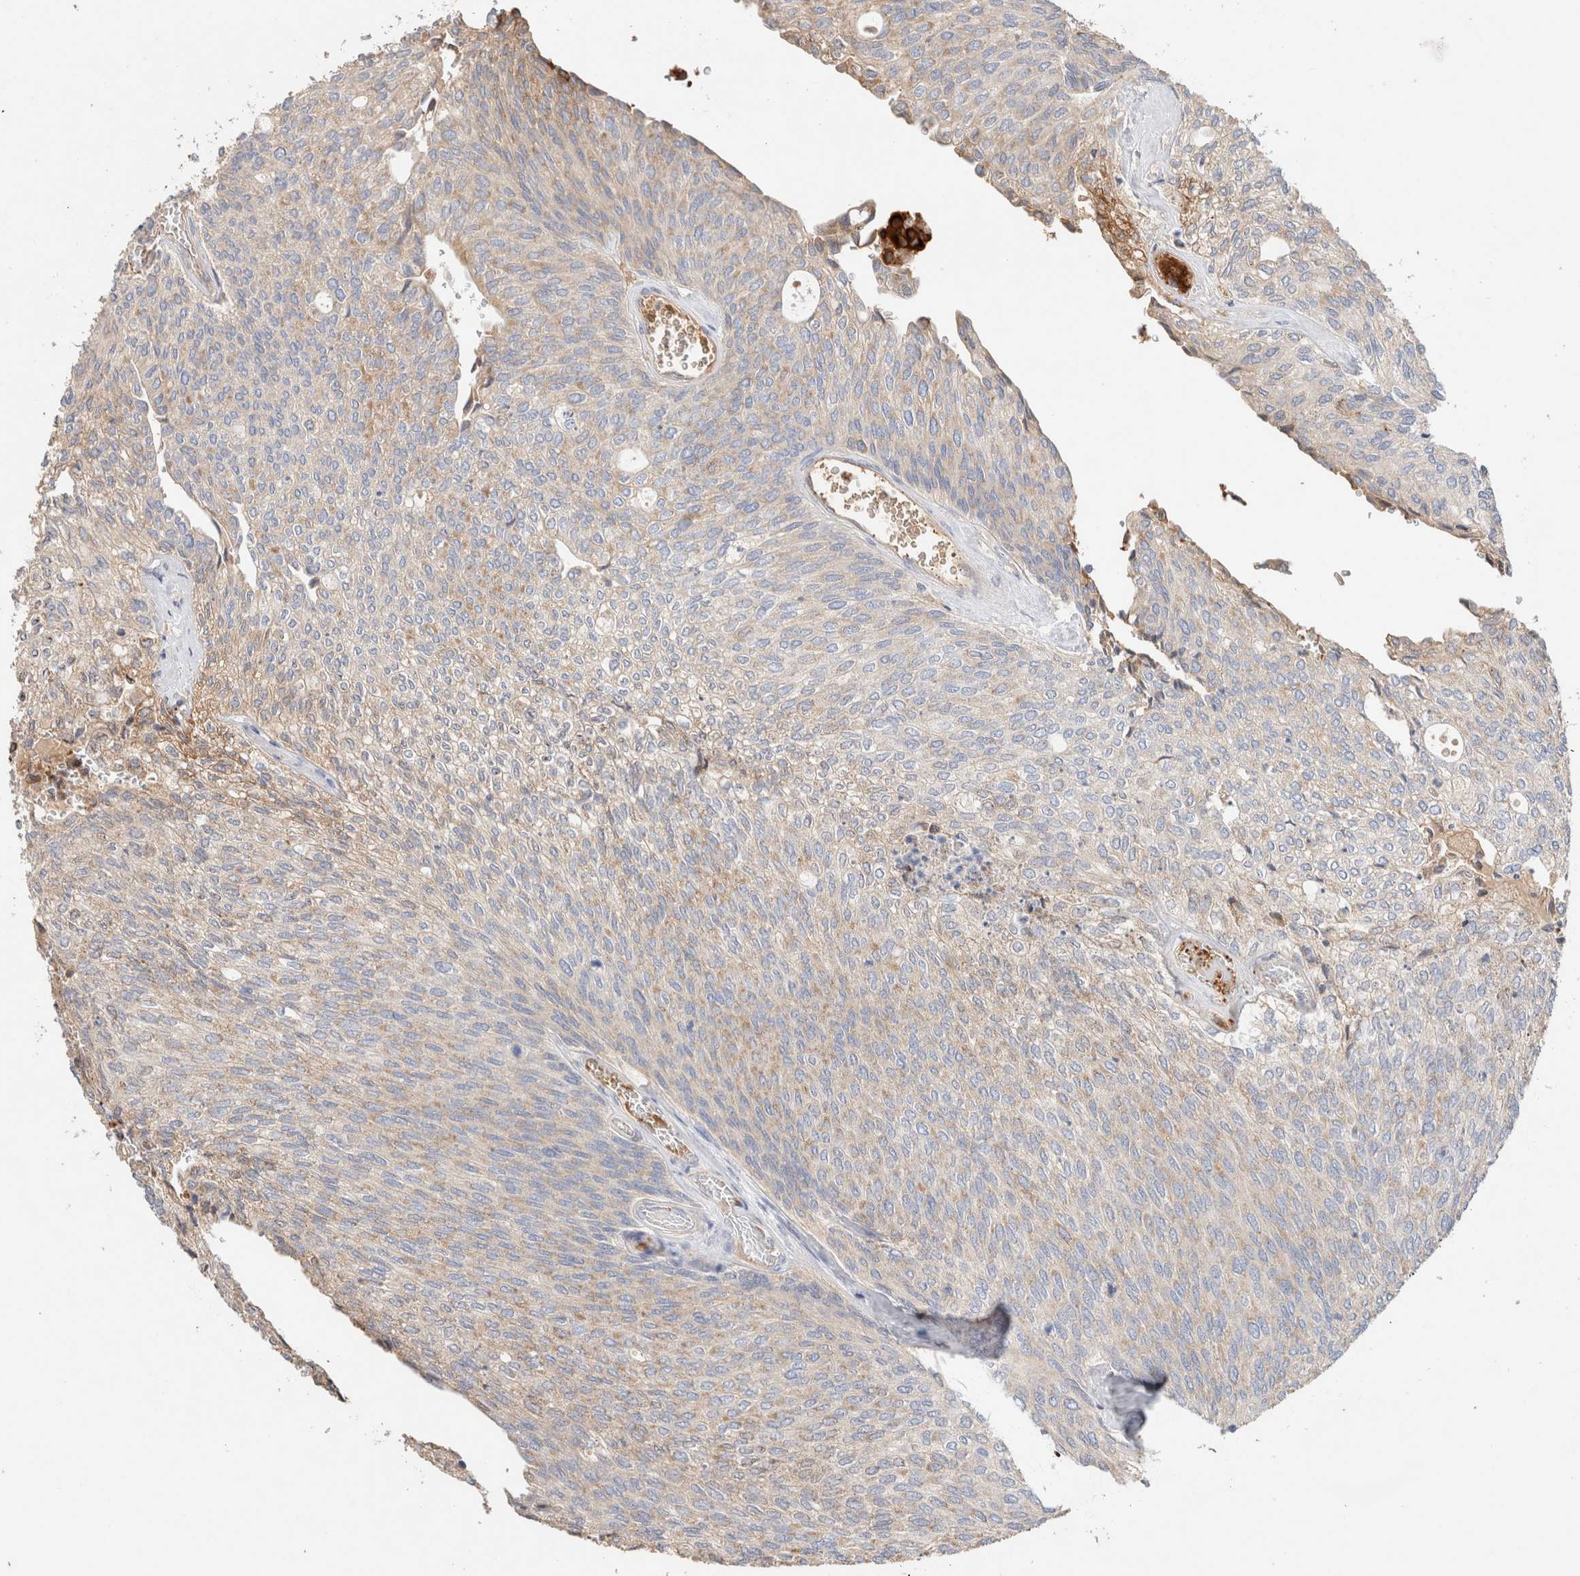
{"staining": {"intensity": "weak", "quantity": ">75%", "location": "cytoplasmic/membranous"}, "tissue": "urothelial cancer", "cell_type": "Tumor cells", "image_type": "cancer", "snomed": [{"axis": "morphology", "description": "Urothelial carcinoma, Low grade"}, {"axis": "topography", "description": "Urinary bladder"}], "caption": "A micrograph of human low-grade urothelial carcinoma stained for a protein shows weak cytoplasmic/membranous brown staining in tumor cells.", "gene": "PROS1", "patient": {"sex": "female", "age": 79}}